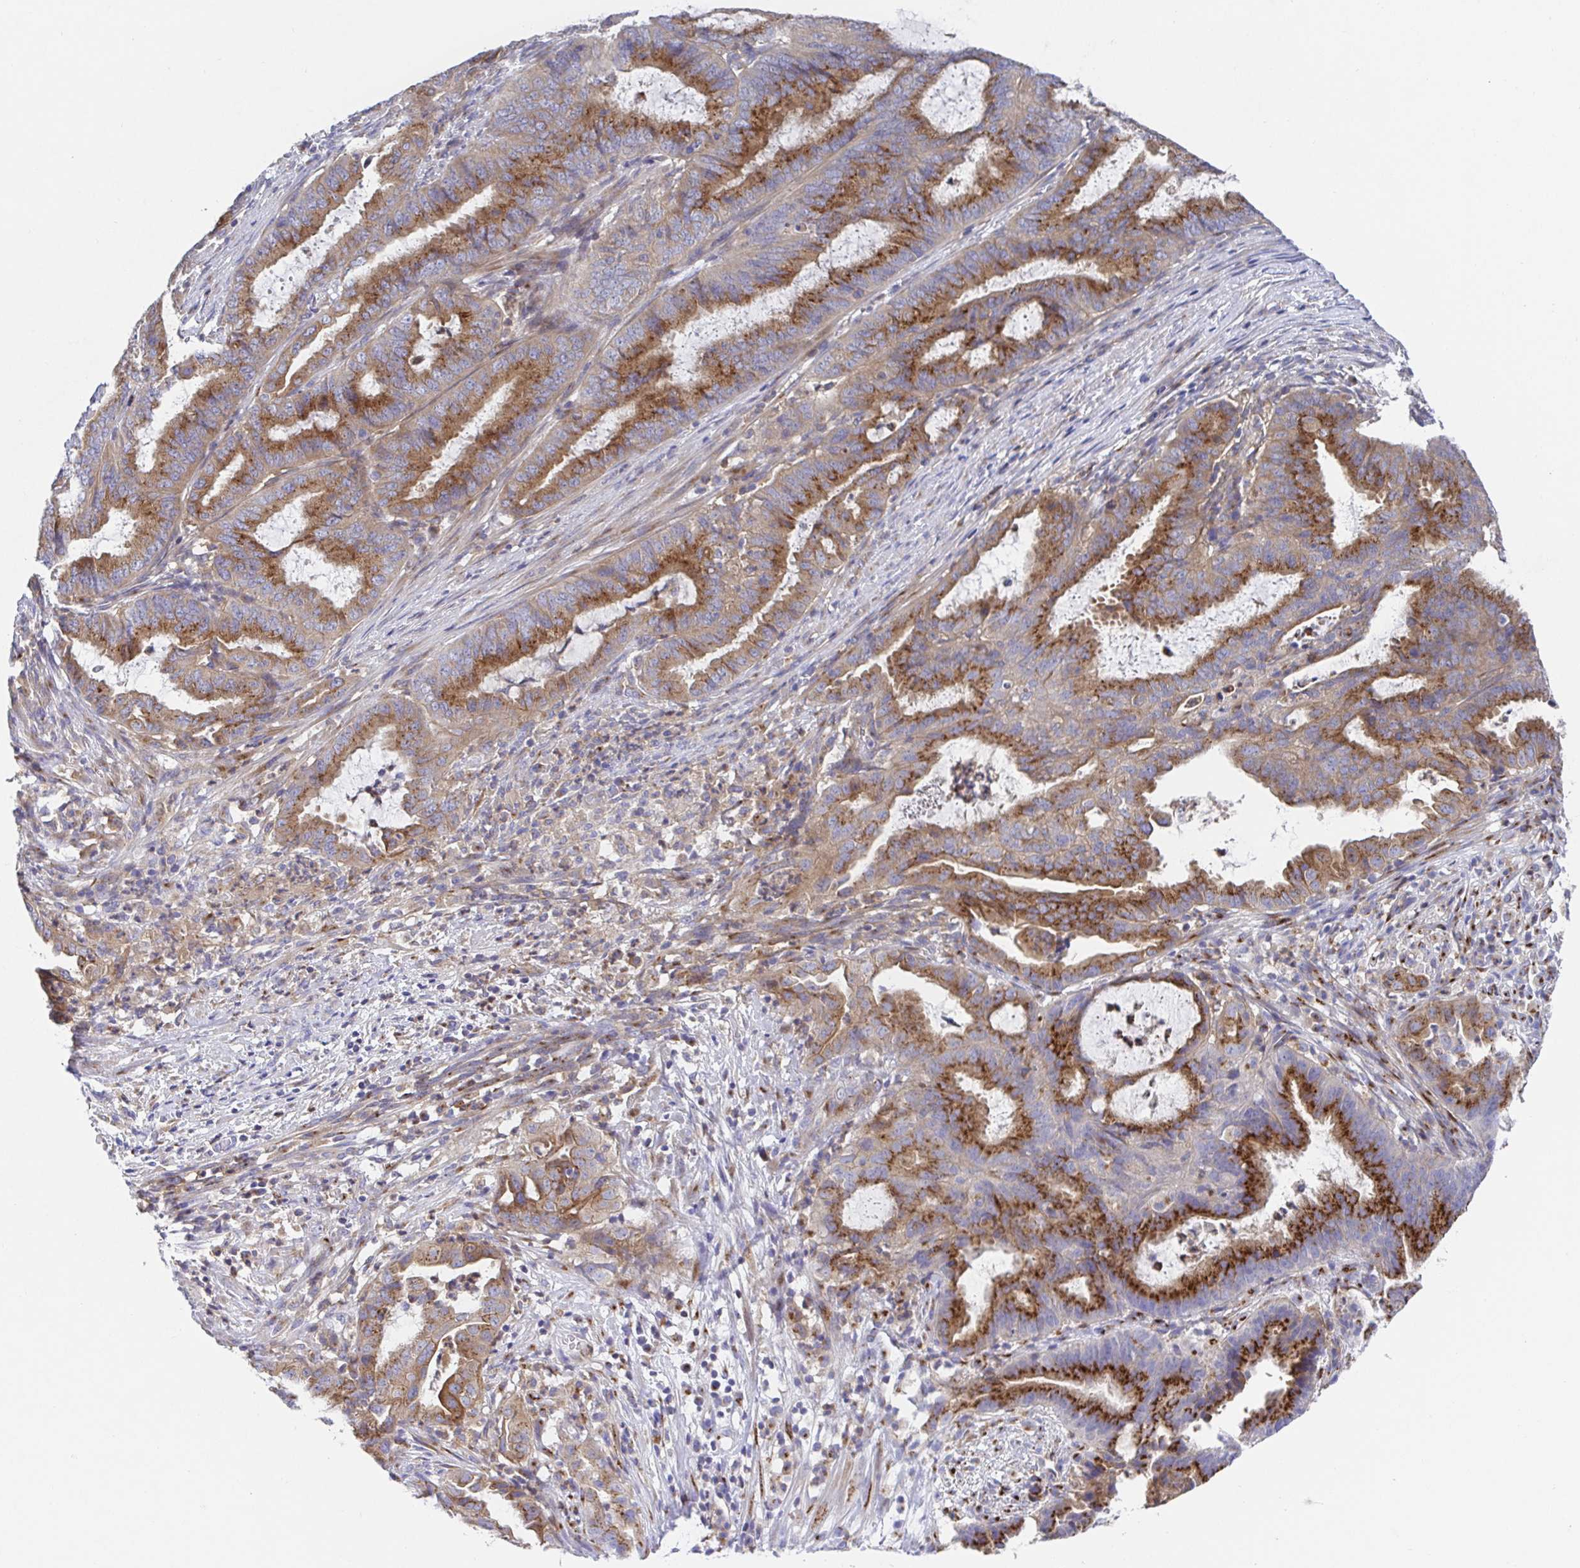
{"staining": {"intensity": "strong", "quantity": ">75%", "location": "cytoplasmic/membranous"}, "tissue": "endometrial cancer", "cell_type": "Tumor cells", "image_type": "cancer", "snomed": [{"axis": "morphology", "description": "Adenocarcinoma, NOS"}, {"axis": "topography", "description": "Endometrium"}], "caption": "This is an image of immunohistochemistry (IHC) staining of adenocarcinoma (endometrial), which shows strong expression in the cytoplasmic/membranous of tumor cells.", "gene": "GOLGA1", "patient": {"sex": "female", "age": 51}}